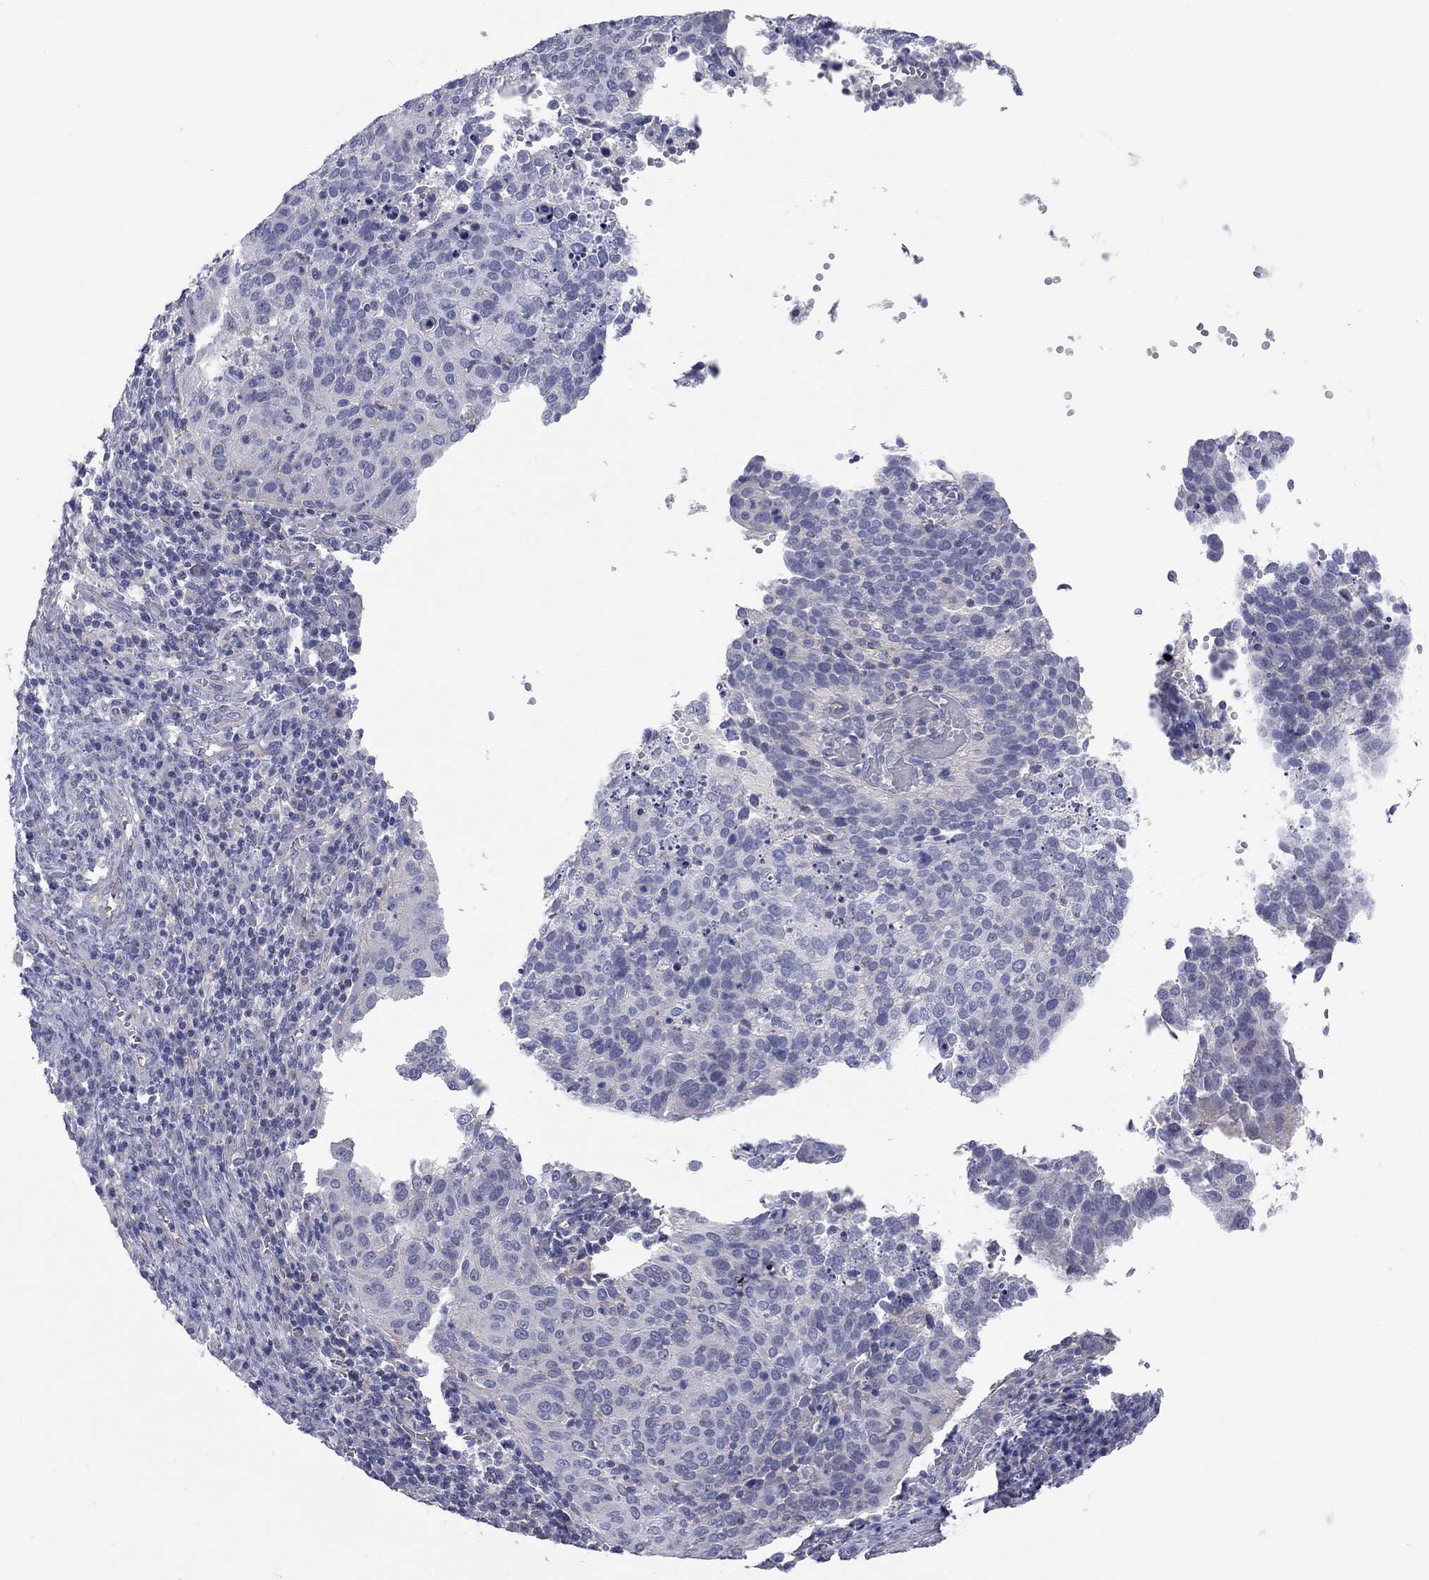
{"staining": {"intensity": "negative", "quantity": "none", "location": "none"}, "tissue": "cervical cancer", "cell_type": "Tumor cells", "image_type": "cancer", "snomed": [{"axis": "morphology", "description": "Squamous cell carcinoma, NOS"}, {"axis": "topography", "description": "Cervix"}], "caption": "The histopathology image displays no staining of tumor cells in cervical cancer (squamous cell carcinoma). (DAB IHC, high magnification).", "gene": "KCNB1", "patient": {"sex": "female", "age": 39}}